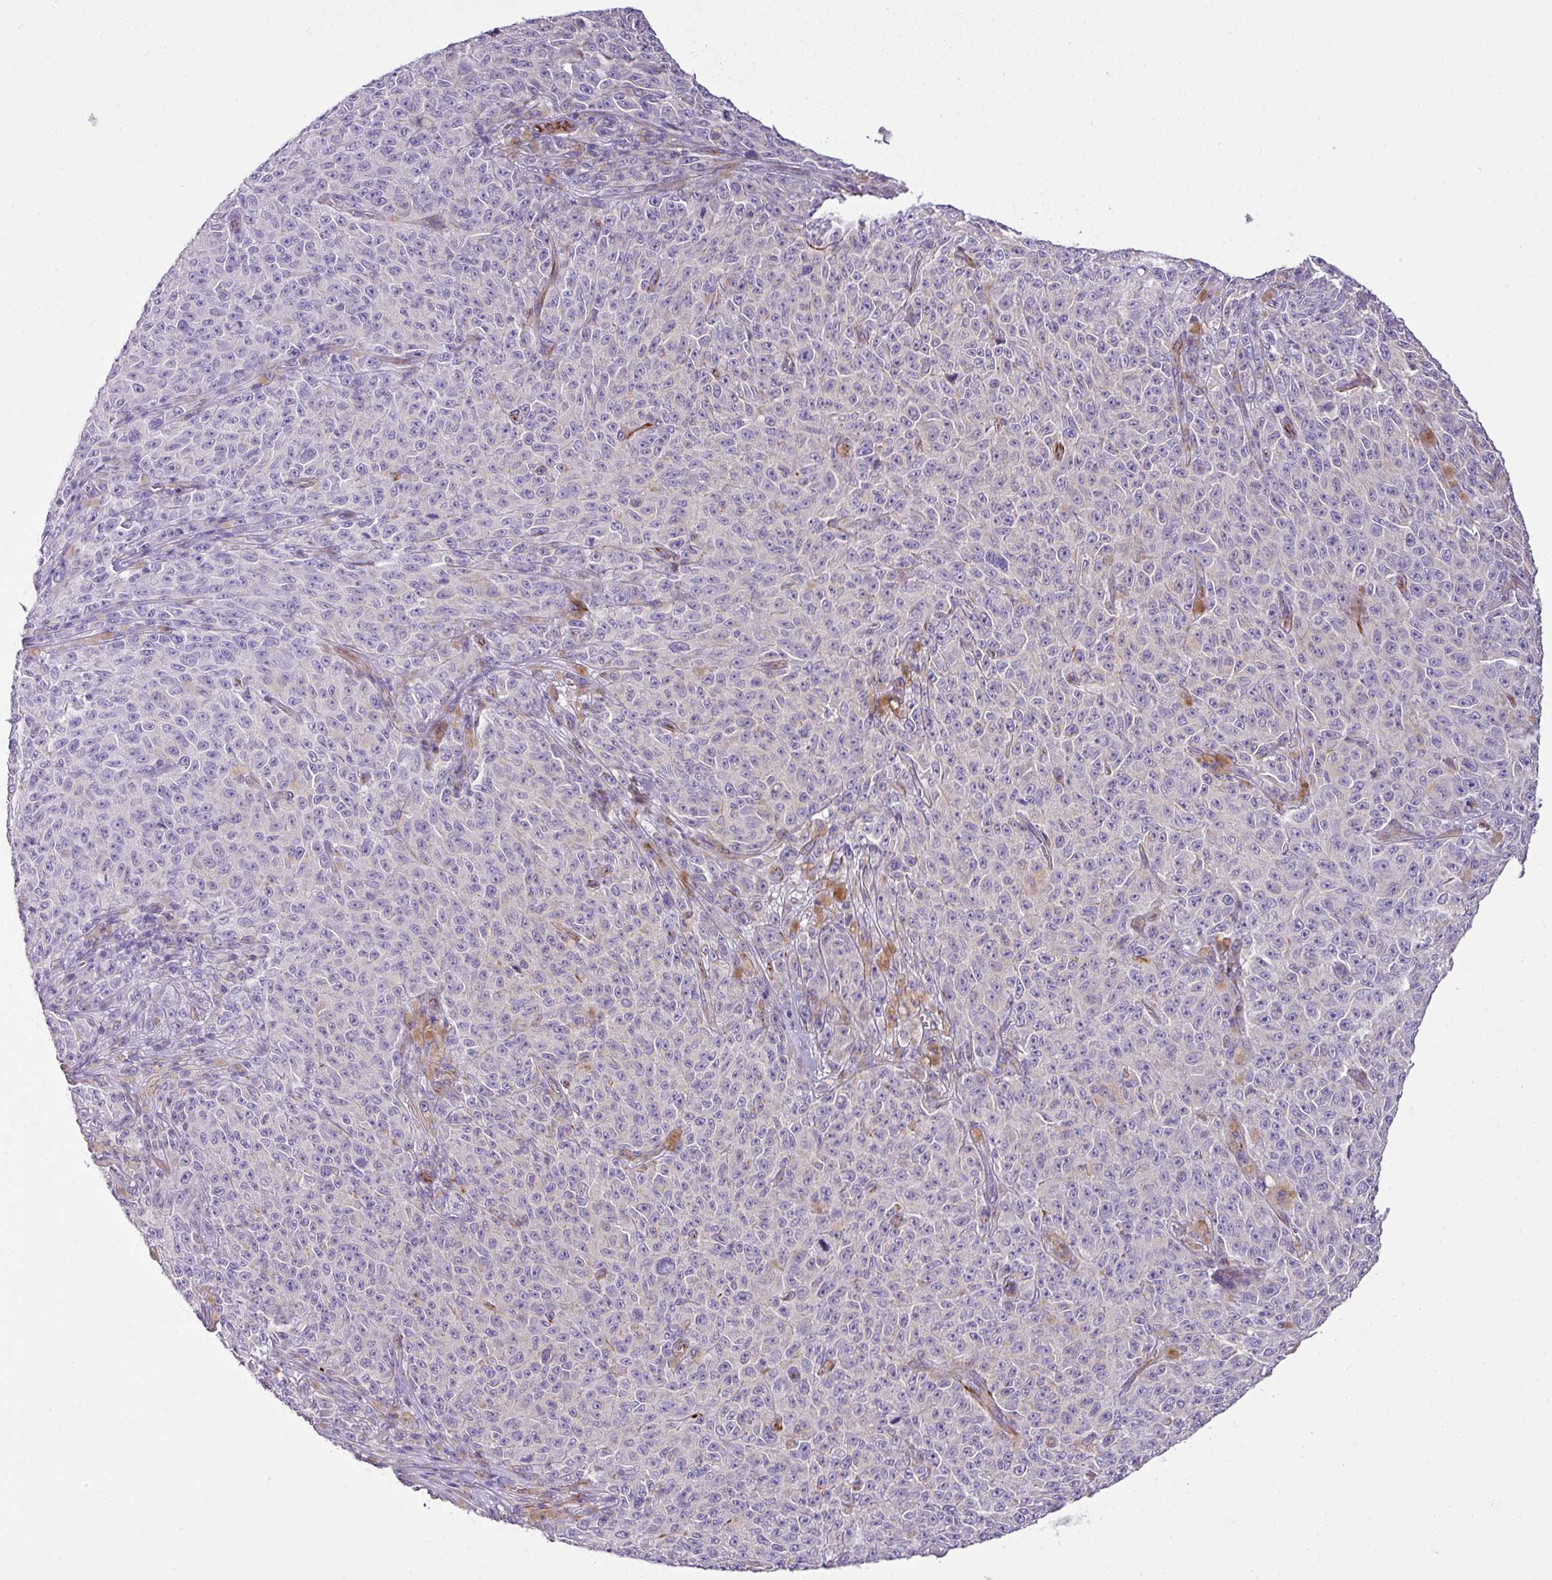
{"staining": {"intensity": "negative", "quantity": "none", "location": "none"}, "tissue": "melanoma", "cell_type": "Tumor cells", "image_type": "cancer", "snomed": [{"axis": "morphology", "description": "Malignant melanoma, NOS"}, {"axis": "topography", "description": "Skin"}], "caption": "Tumor cells are negative for protein expression in human melanoma.", "gene": "ENSG00000273748", "patient": {"sex": "female", "age": 82}}